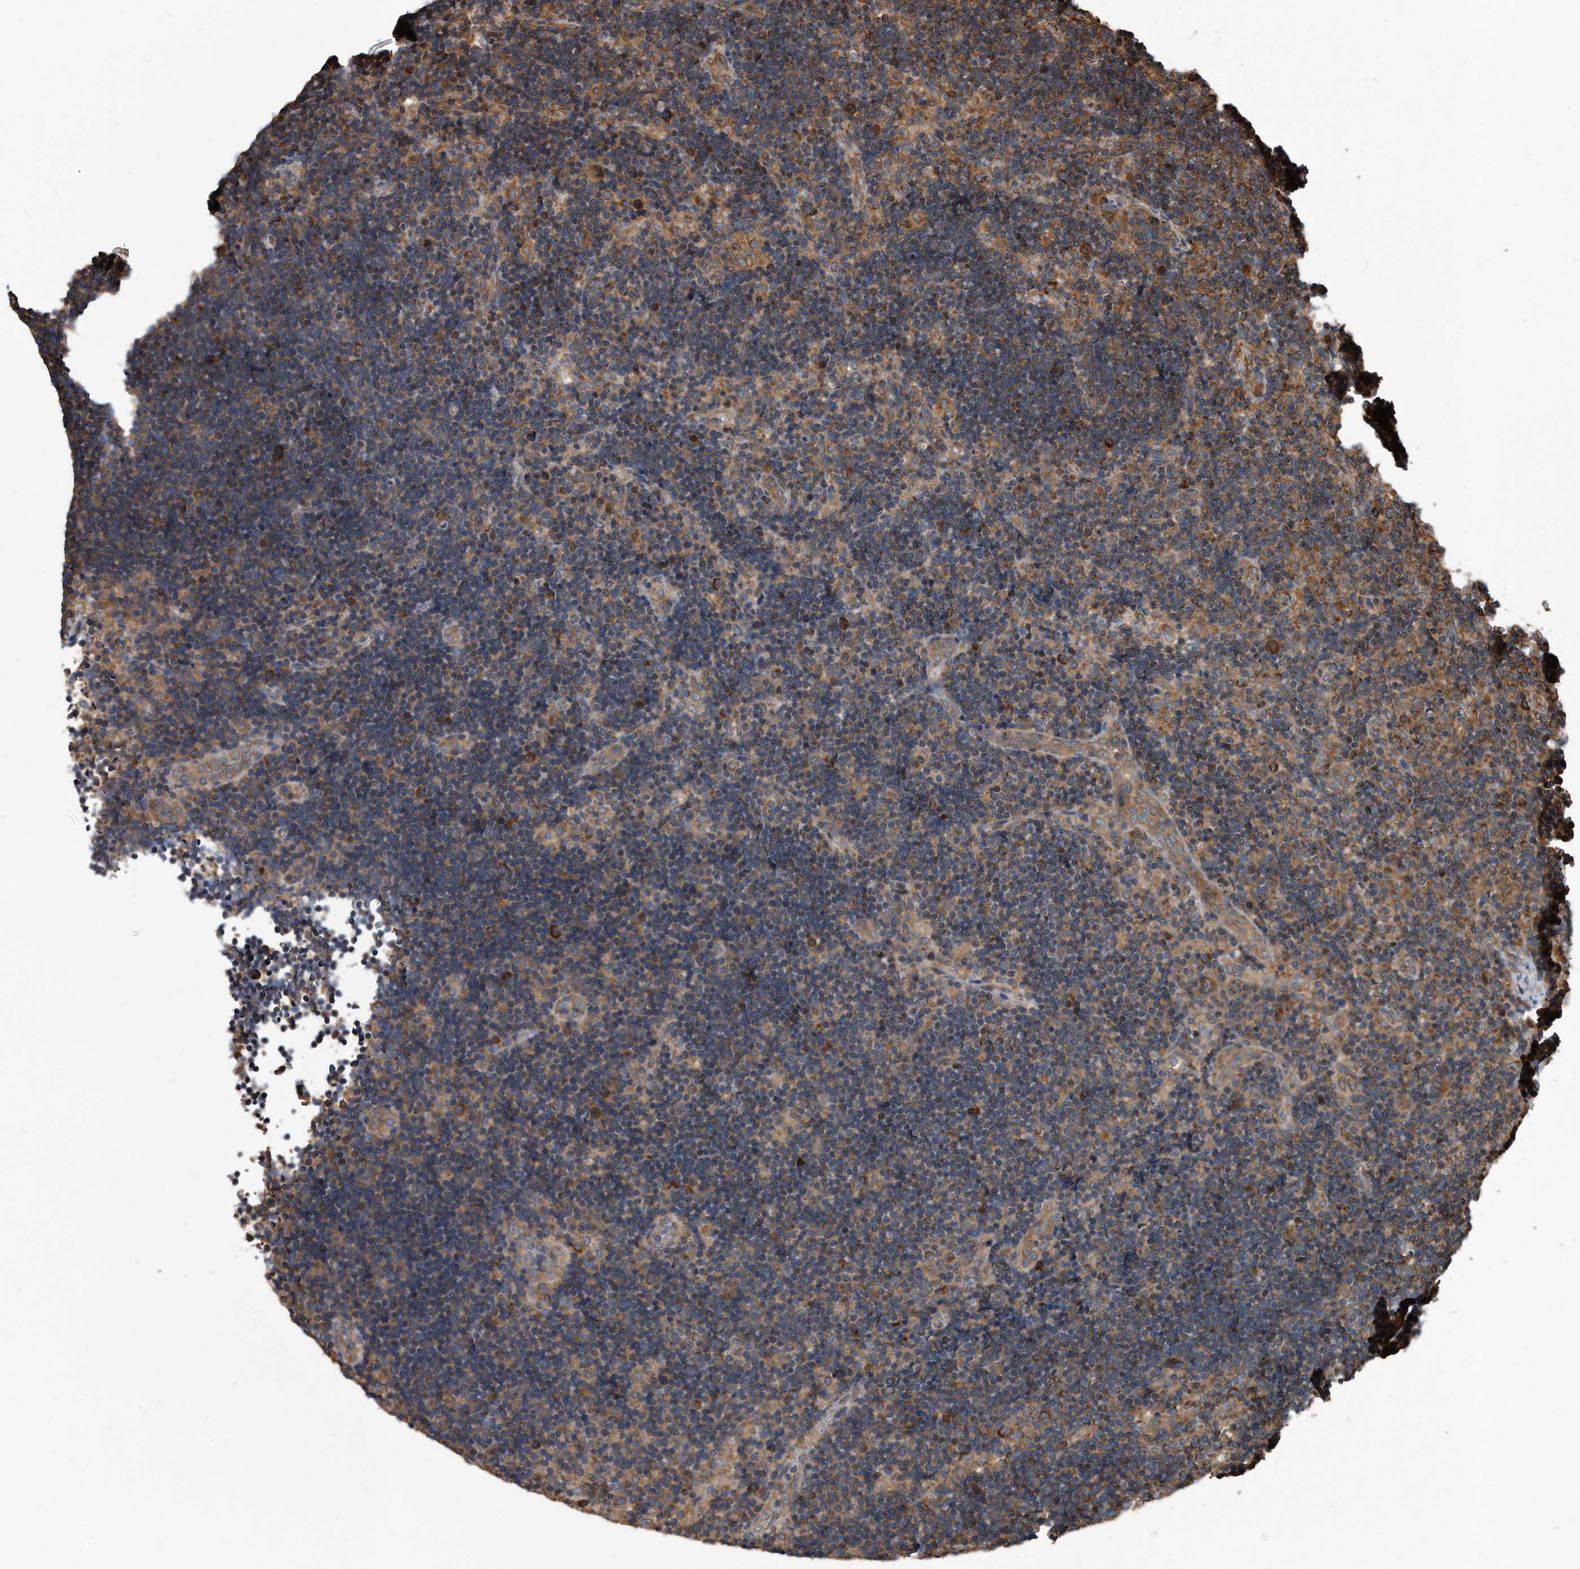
{"staining": {"intensity": "moderate", "quantity": "25%-75%", "location": "cytoplasmic/membranous"}, "tissue": "lymph node", "cell_type": "Germinal center cells", "image_type": "normal", "snomed": [{"axis": "morphology", "description": "Normal tissue, NOS"}, {"axis": "topography", "description": "Lymph node"}], "caption": "This histopathology image displays IHC staining of unremarkable lymph node, with medium moderate cytoplasmic/membranous staining in approximately 25%-75% of germinal center cells.", "gene": "FAM136A", "patient": {"sex": "female", "age": 22}}